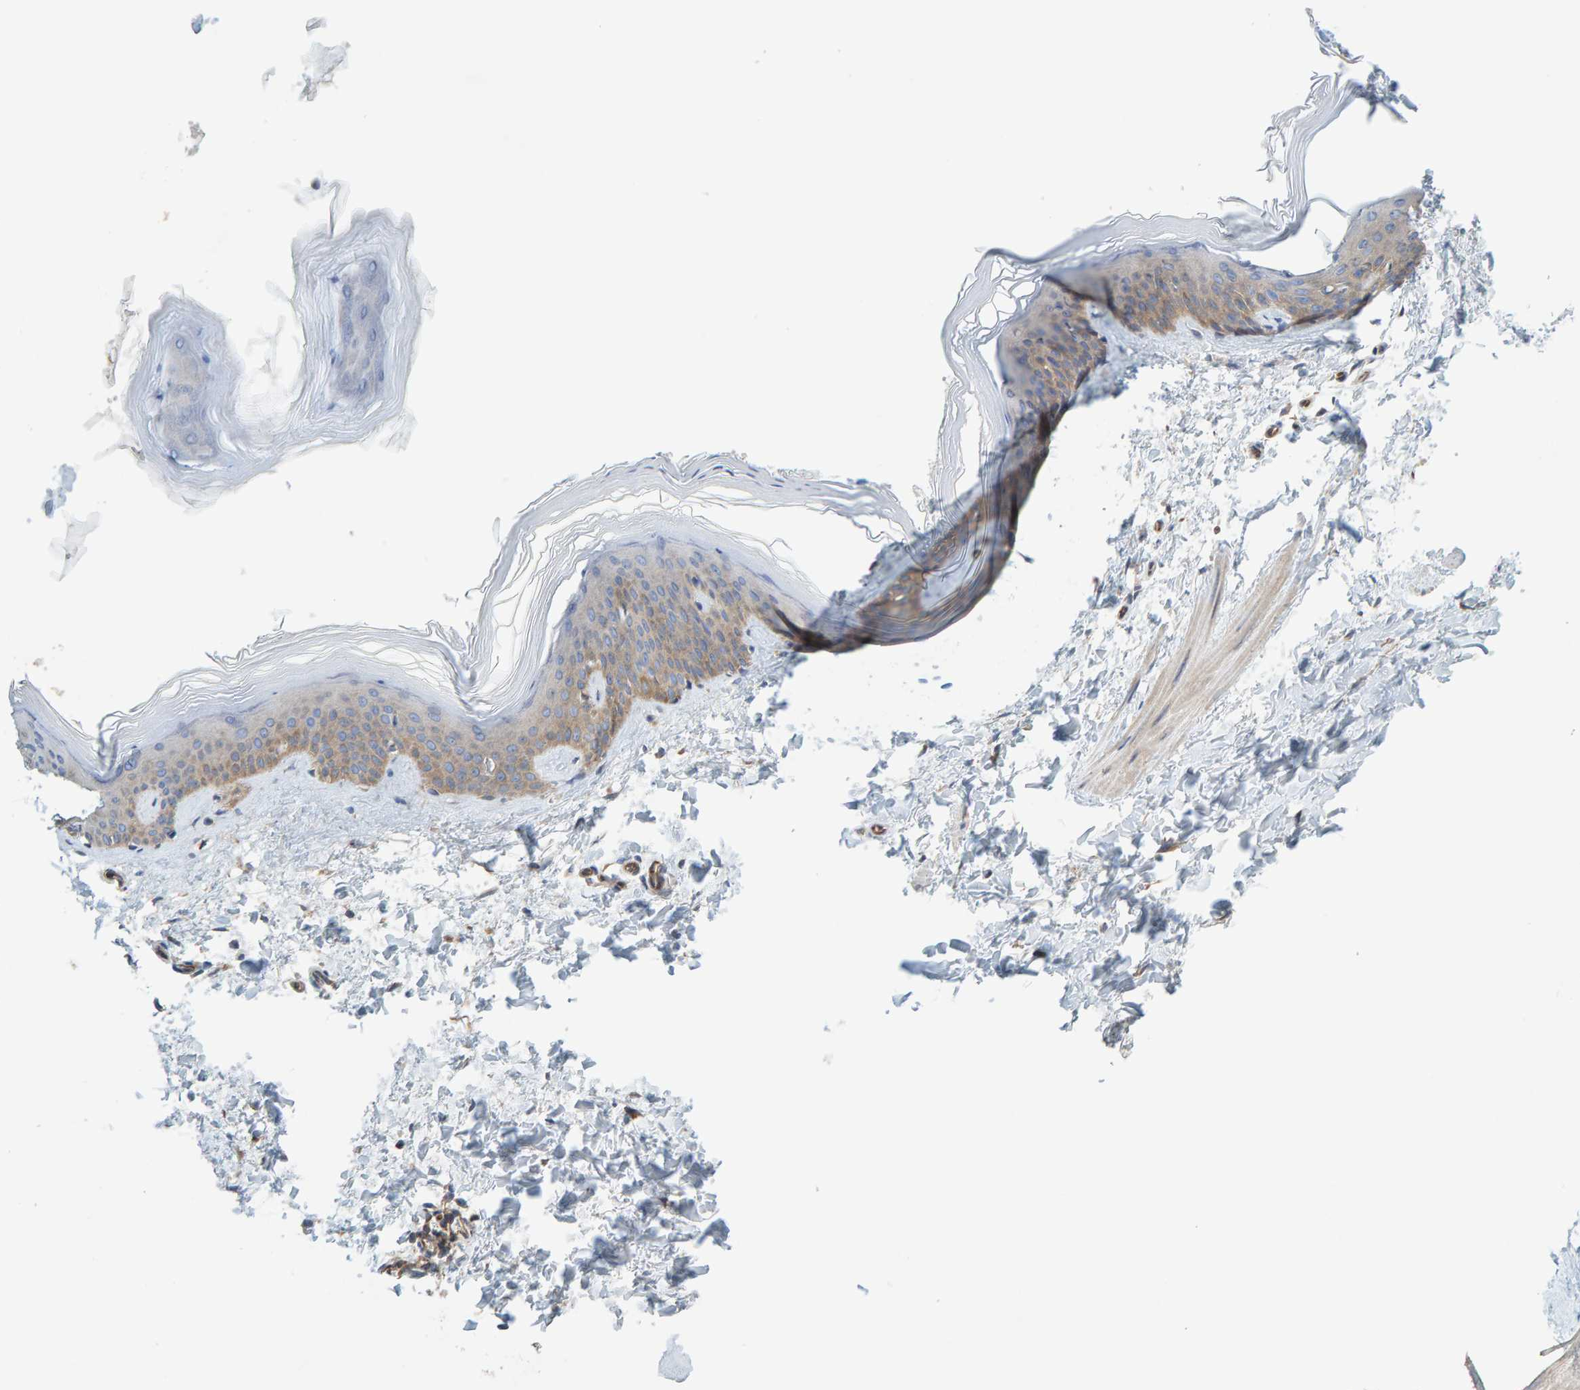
{"staining": {"intensity": "moderate", "quantity": ">75%", "location": "cytoplasmic/membranous"}, "tissue": "skin", "cell_type": "Fibroblasts", "image_type": "normal", "snomed": [{"axis": "morphology", "description": "Normal tissue, NOS"}, {"axis": "topography", "description": "Skin"}], "caption": "A medium amount of moderate cytoplasmic/membranous expression is identified in about >75% of fibroblasts in benign skin. (IHC, brightfield microscopy, high magnification).", "gene": "PRKD2", "patient": {"sex": "female", "age": 27}}